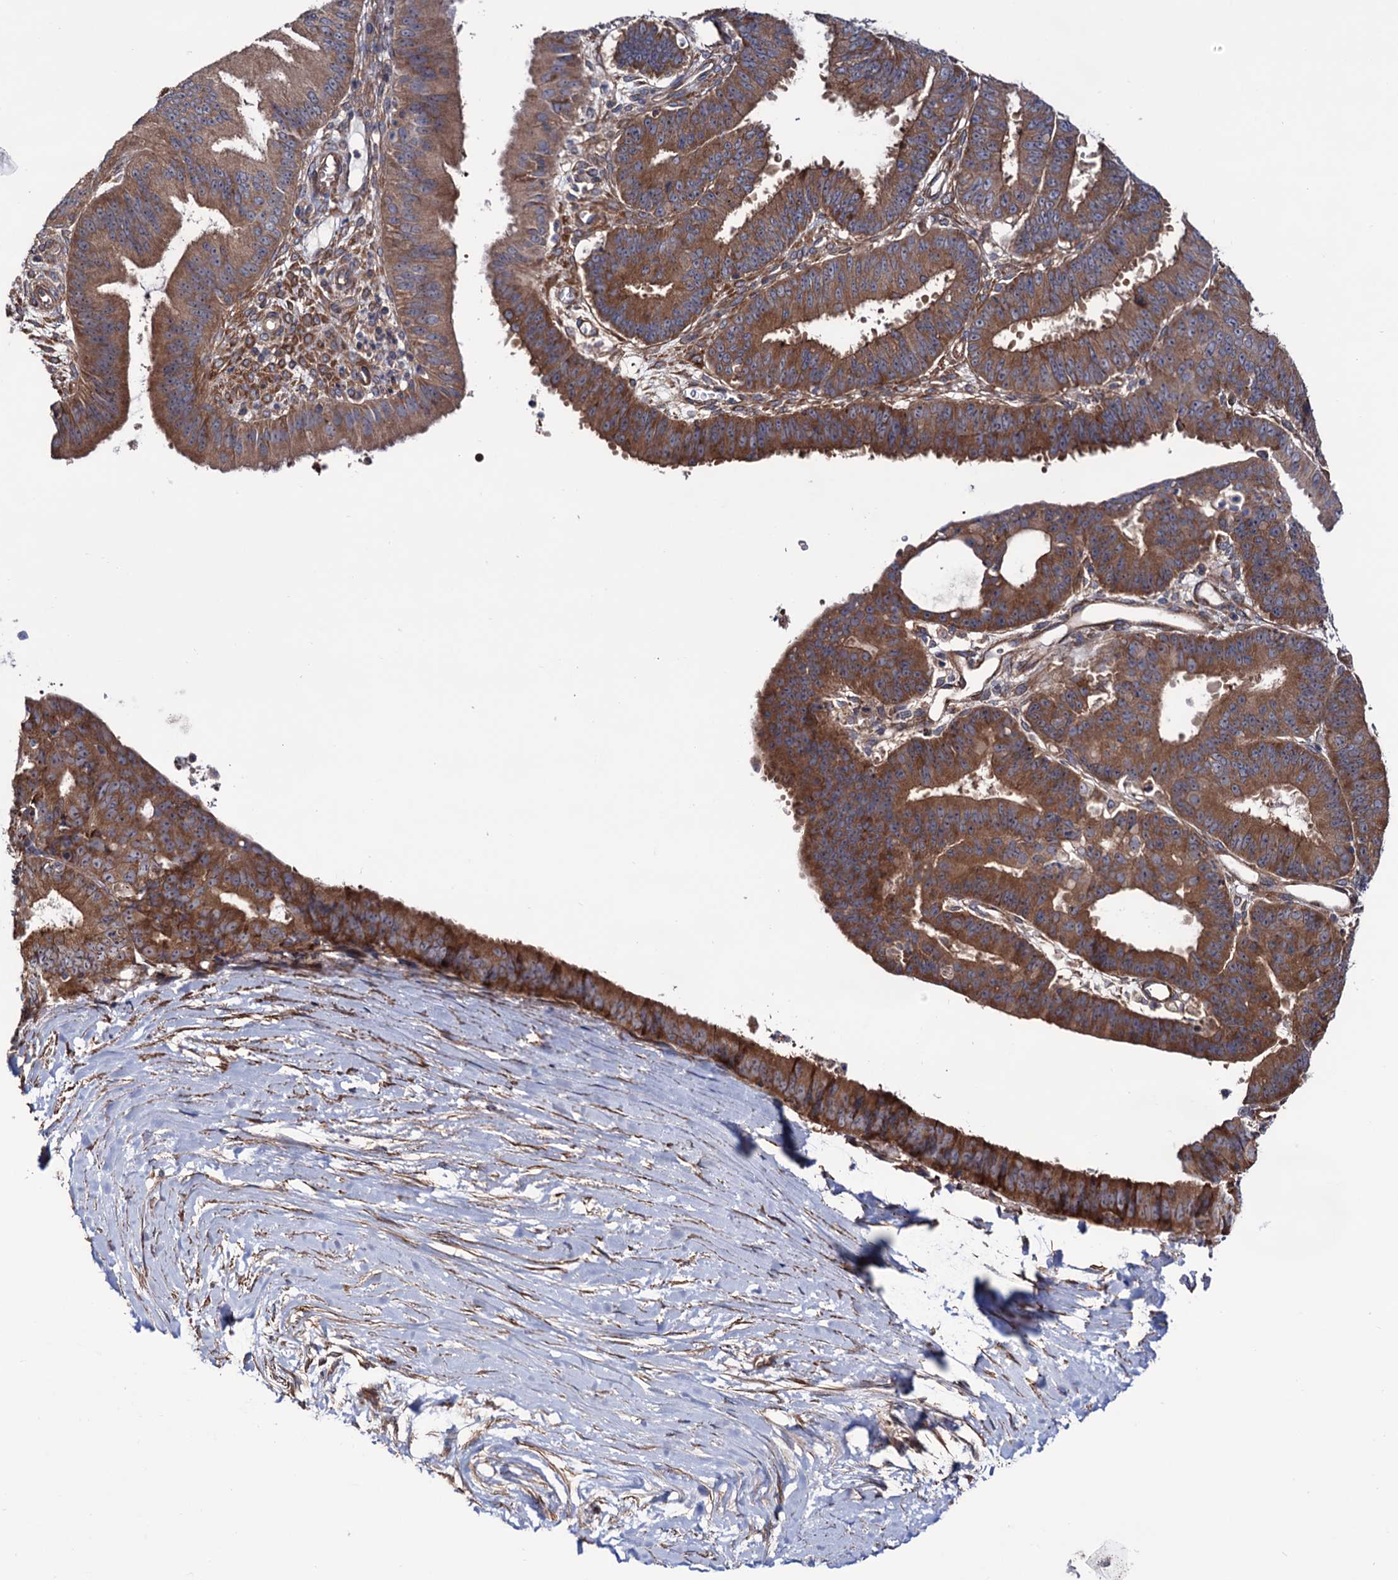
{"staining": {"intensity": "strong", "quantity": ">75%", "location": "cytoplasmic/membranous"}, "tissue": "ovarian cancer", "cell_type": "Tumor cells", "image_type": "cancer", "snomed": [{"axis": "morphology", "description": "Carcinoma, endometroid"}, {"axis": "topography", "description": "Appendix"}, {"axis": "topography", "description": "Ovary"}], "caption": "Endometroid carcinoma (ovarian) tissue demonstrates strong cytoplasmic/membranous positivity in approximately >75% of tumor cells Ihc stains the protein in brown and the nuclei are stained blue.", "gene": "FERMT2", "patient": {"sex": "female", "age": 42}}